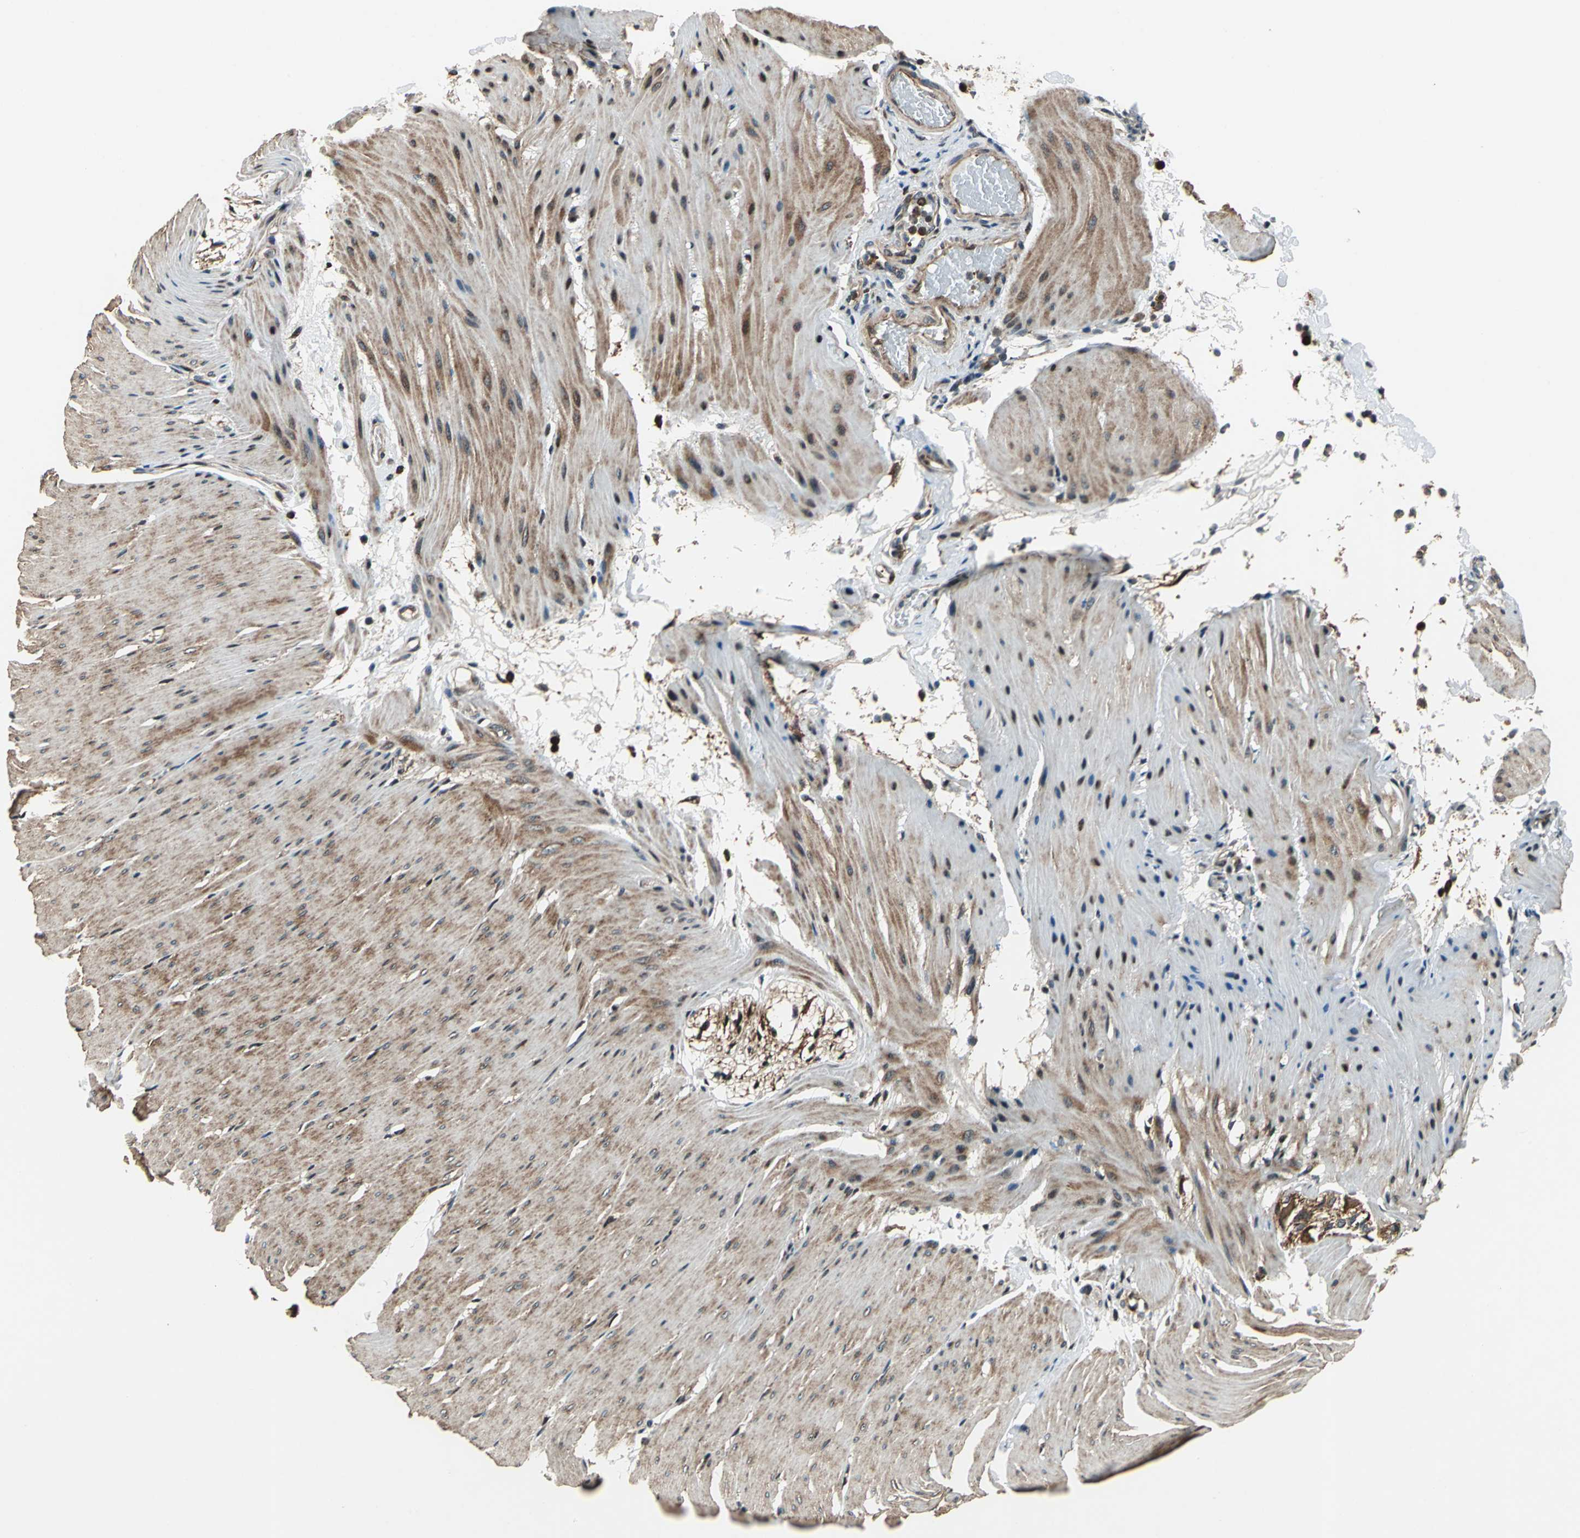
{"staining": {"intensity": "moderate", "quantity": ">75%", "location": "cytoplasmic/membranous"}, "tissue": "smooth muscle", "cell_type": "Smooth muscle cells", "image_type": "normal", "snomed": [{"axis": "morphology", "description": "Normal tissue, NOS"}, {"axis": "topography", "description": "Smooth muscle"}, {"axis": "topography", "description": "Colon"}], "caption": "Immunohistochemistry micrograph of benign smooth muscle: smooth muscle stained using immunohistochemistry shows medium levels of moderate protein expression localized specifically in the cytoplasmic/membranous of smooth muscle cells, appearing as a cytoplasmic/membranous brown color.", "gene": "AATF", "patient": {"sex": "male", "age": 67}}